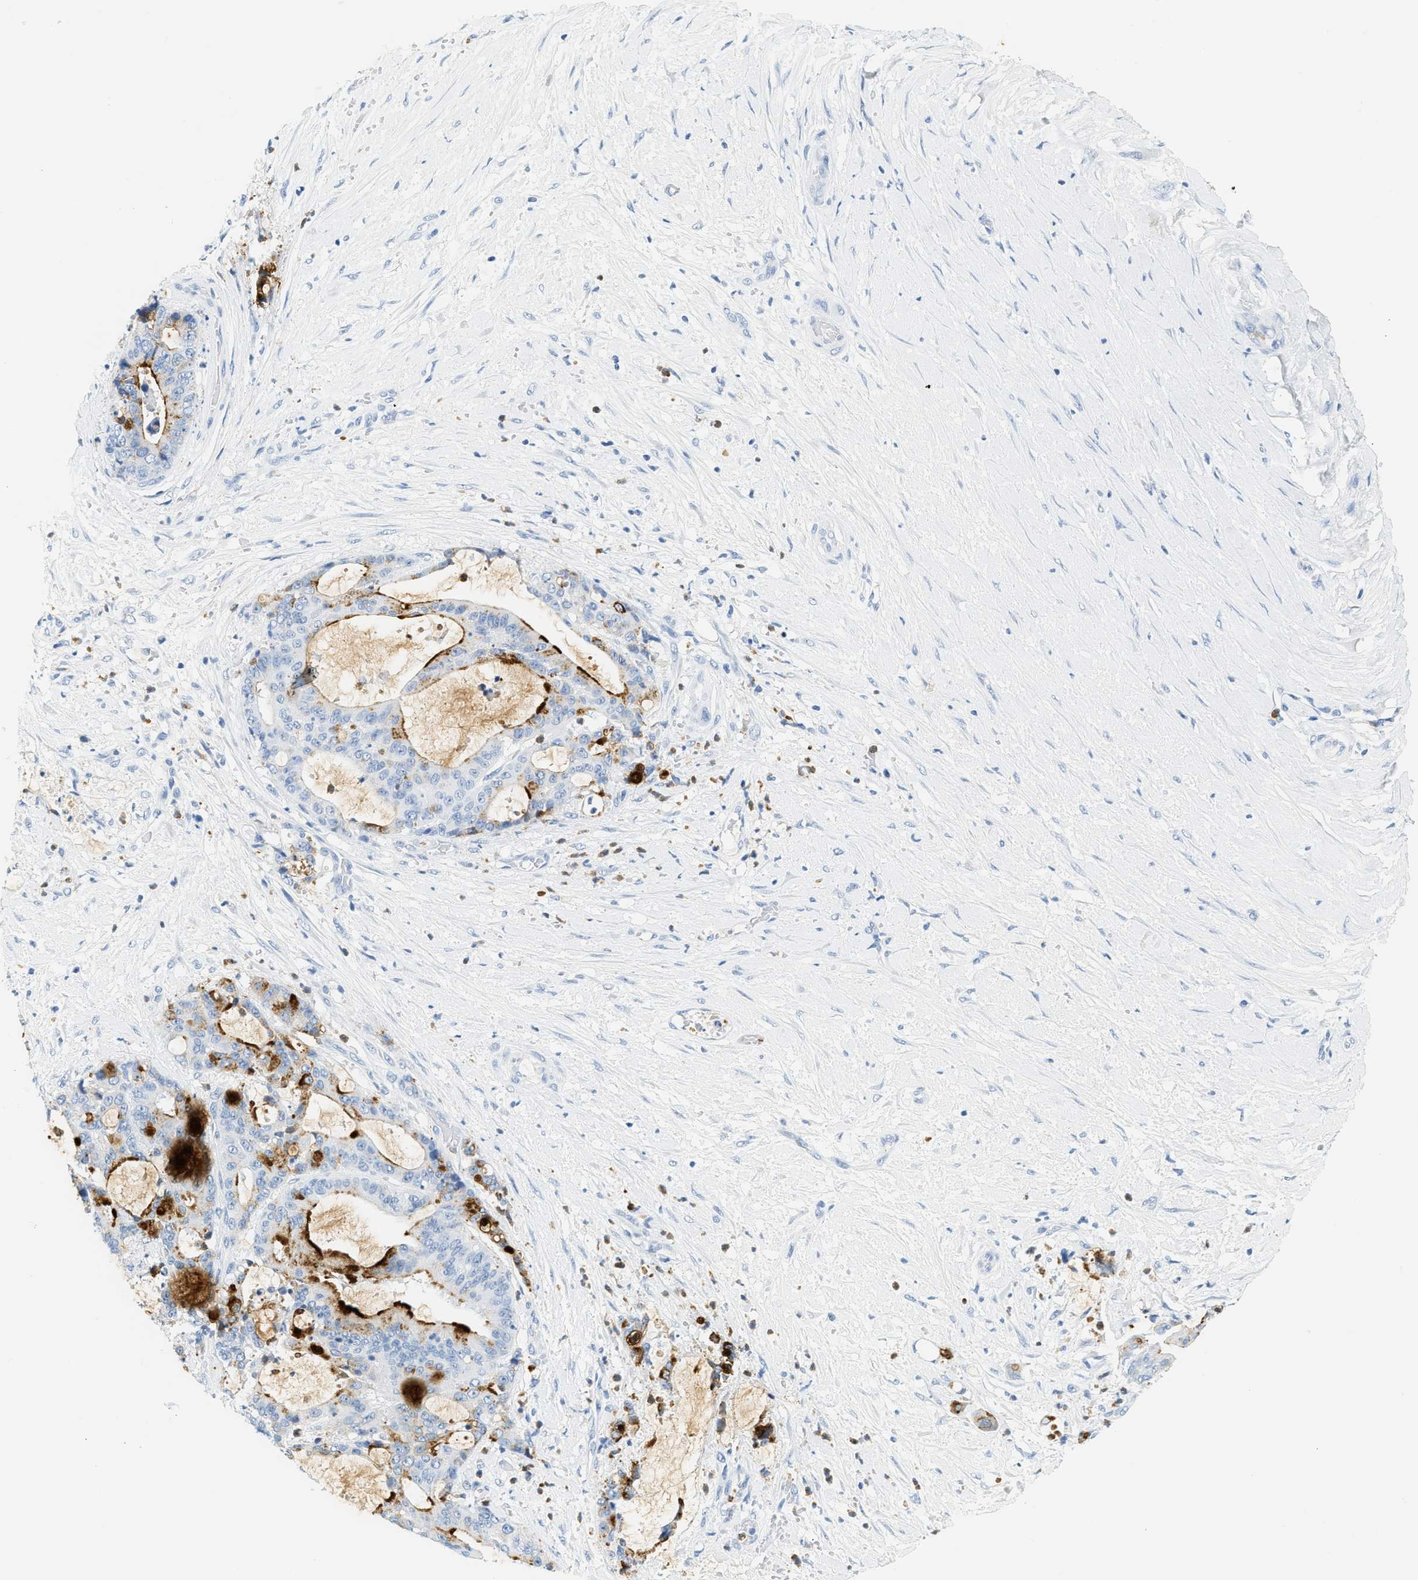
{"staining": {"intensity": "strong", "quantity": "<25%", "location": "cytoplasmic/membranous"}, "tissue": "liver cancer", "cell_type": "Tumor cells", "image_type": "cancer", "snomed": [{"axis": "morphology", "description": "Normal tissue, NOS"}, {"axis": "morphology", "description": "Cholangiocarcinoma"}, {"axis": "topography", "description": "Liver"}, {"axis": "topography", "description": "Peripheral nerve tissue"}], "caption": "Immunohistochemistry (IHC) (DAB (3,3'-diaminobenzidine)) staining of human liver cancer demonstrates strong cytoplasmic/membranous protein staining in approximately <25% of tumor cells. The protein is shown in brown color, while the nuclei are stained blue.", "gene": "LCN2", "patient": {"sex": "female", "age": 73}}